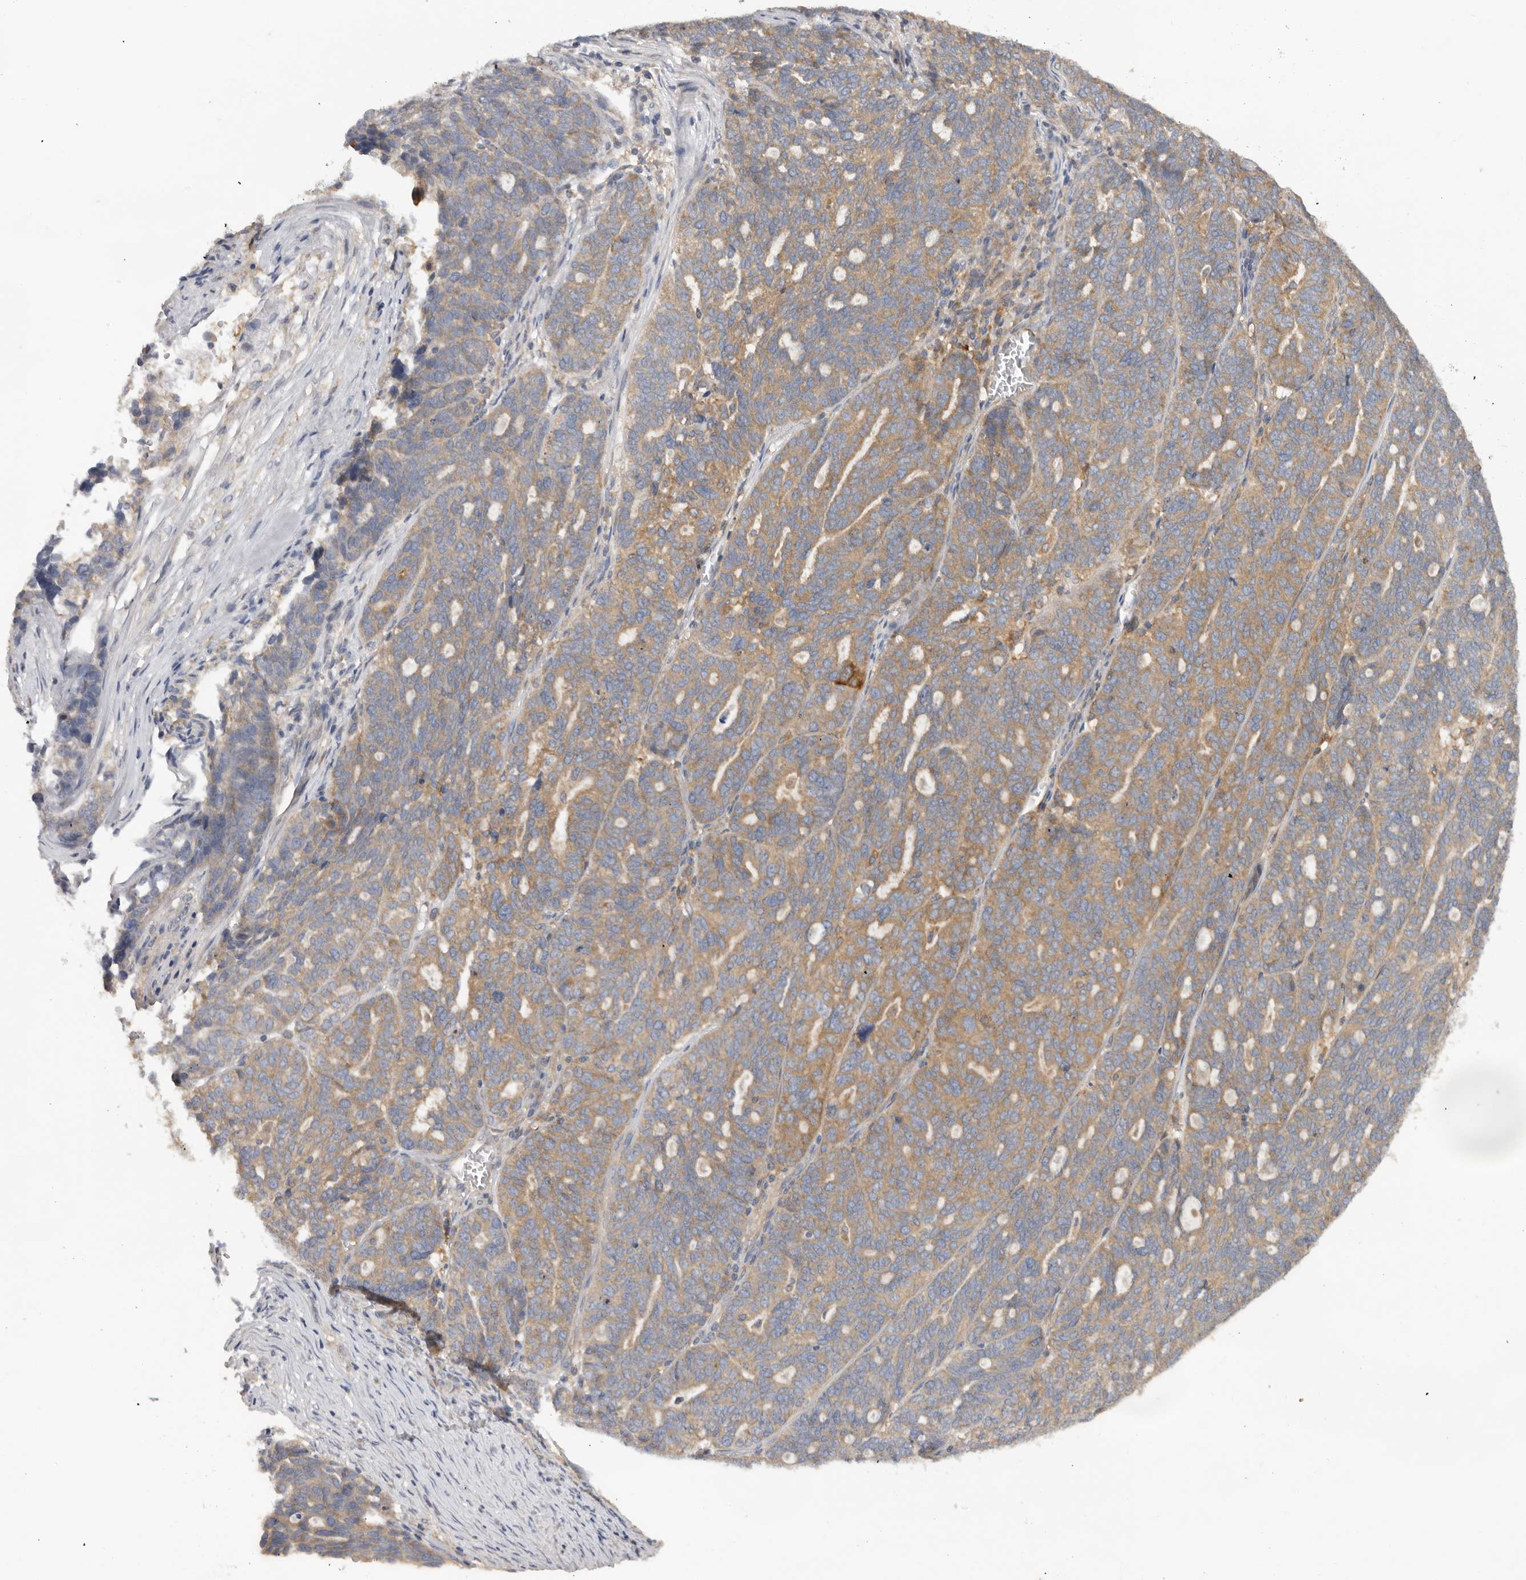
{"staining": {"intensity": "moderate", "quantity": ">75%", "location": "cytoplasmic/membranous"}, "tissue": "ovarian cancer", "cell_type": "Tumor cells", "image_type": "cancer", "snomed": [{"axis": "morphology", "description": "Cystadenocarcinoma, serous, NOS"}, {"axis": "topography", "description": "Ovary"}], "caption": "This micrograph reveals IHC staining of serous cystadenocarcinoma (ovarian), with medium moderate cytoplasmic/membranous expression in about >75% of tumor cells.", "gene": "PPP1R42", "patient": {"sex": "female", "age": 59}}